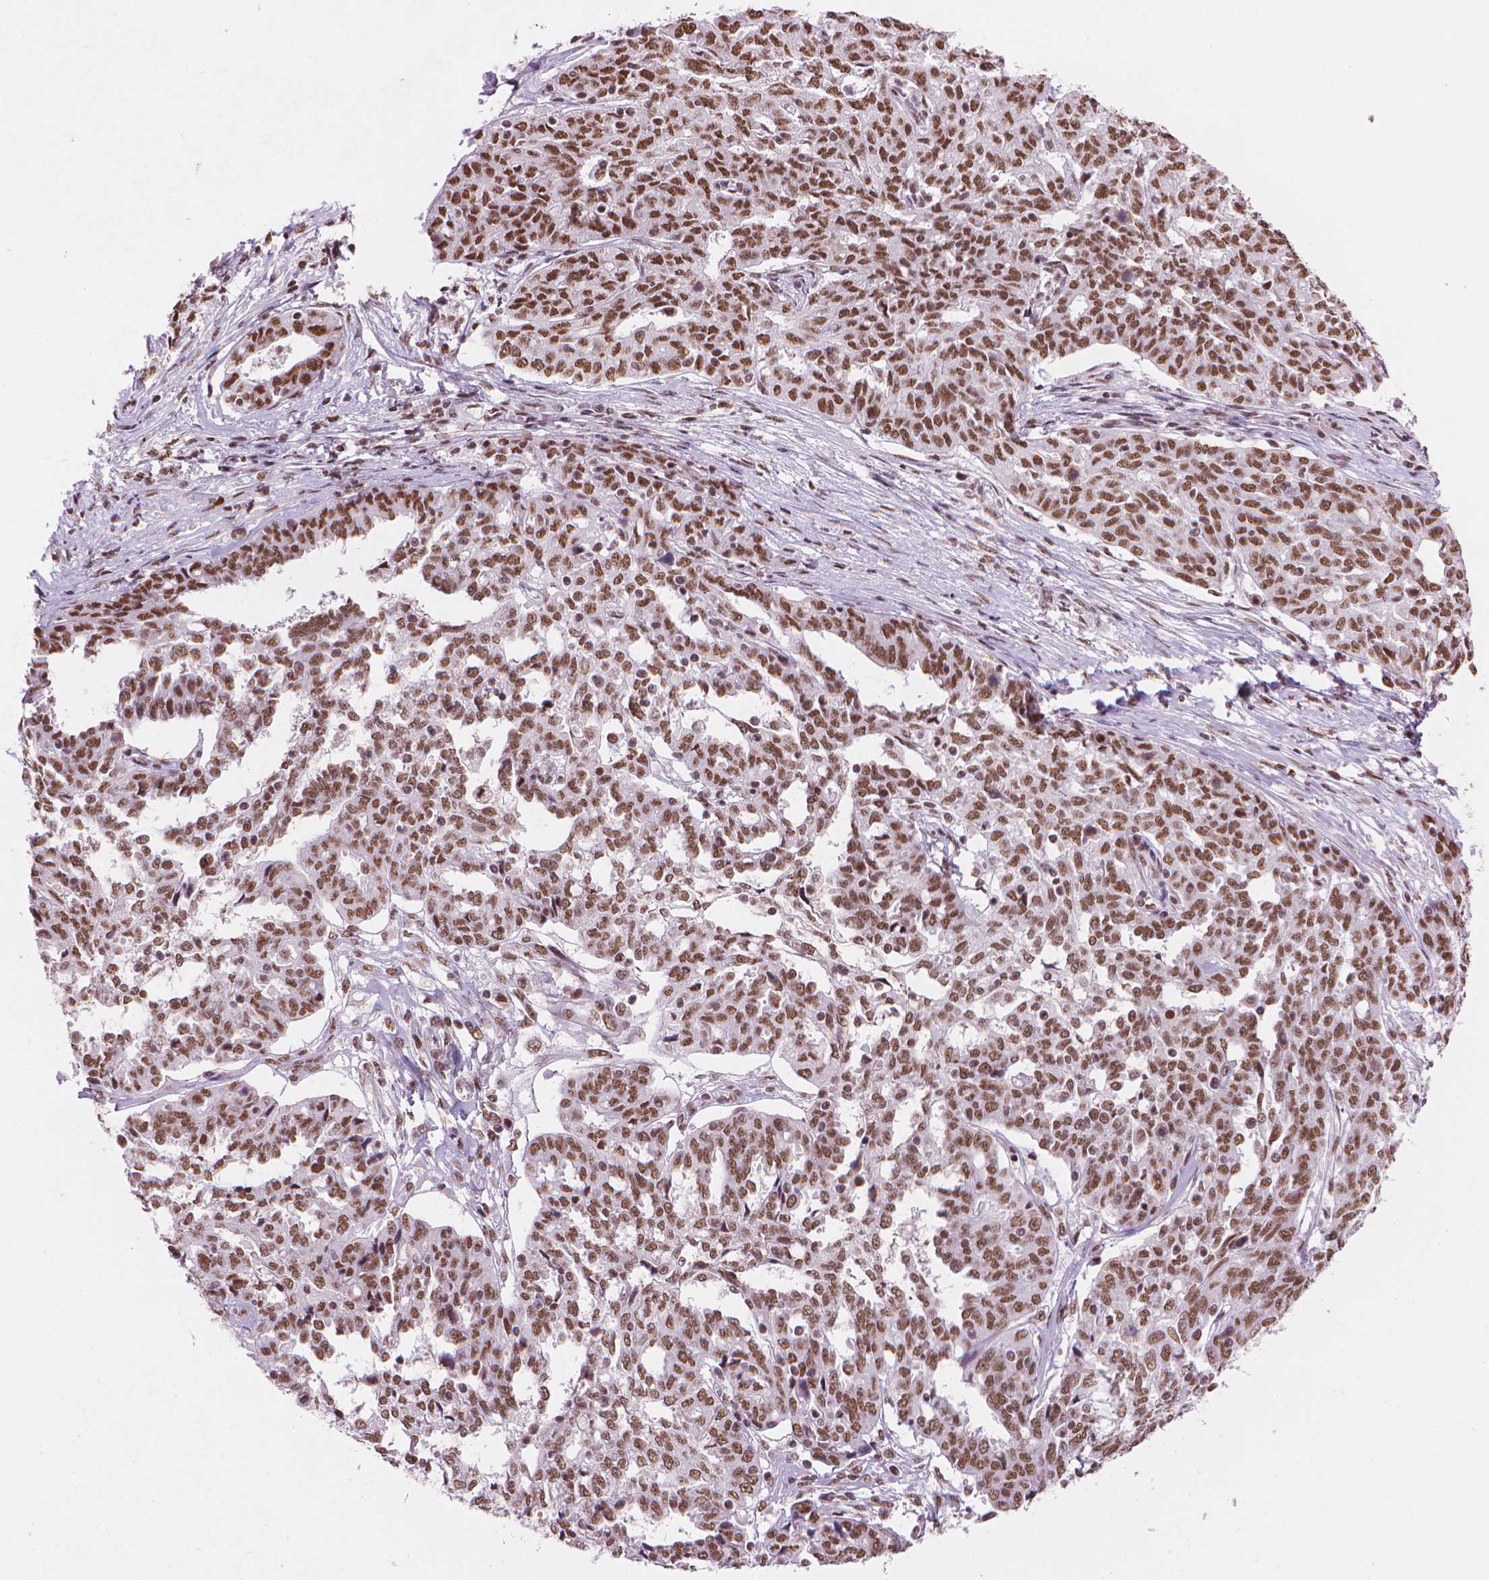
{"staining": {"intensity": "moderate", "quantity": ">75%", "location": "nuclear"}, "tissue": "ovarian cancer", "cell_type": "Tumor cells", "image_type": "cancer", "snomed": [{"axis": "morphology", "description": "Cystadenocarcinoma, serous, NOS"}, {"axis": "topography", "description": "Ovary"}], "caption": "Tumor cells show moderate nuclear staining in approximately >75% of cells in ovarian serous cystadenocarcinoma.", "gene": "RPA4", "patient": {"sex": "female", "age": 67}}